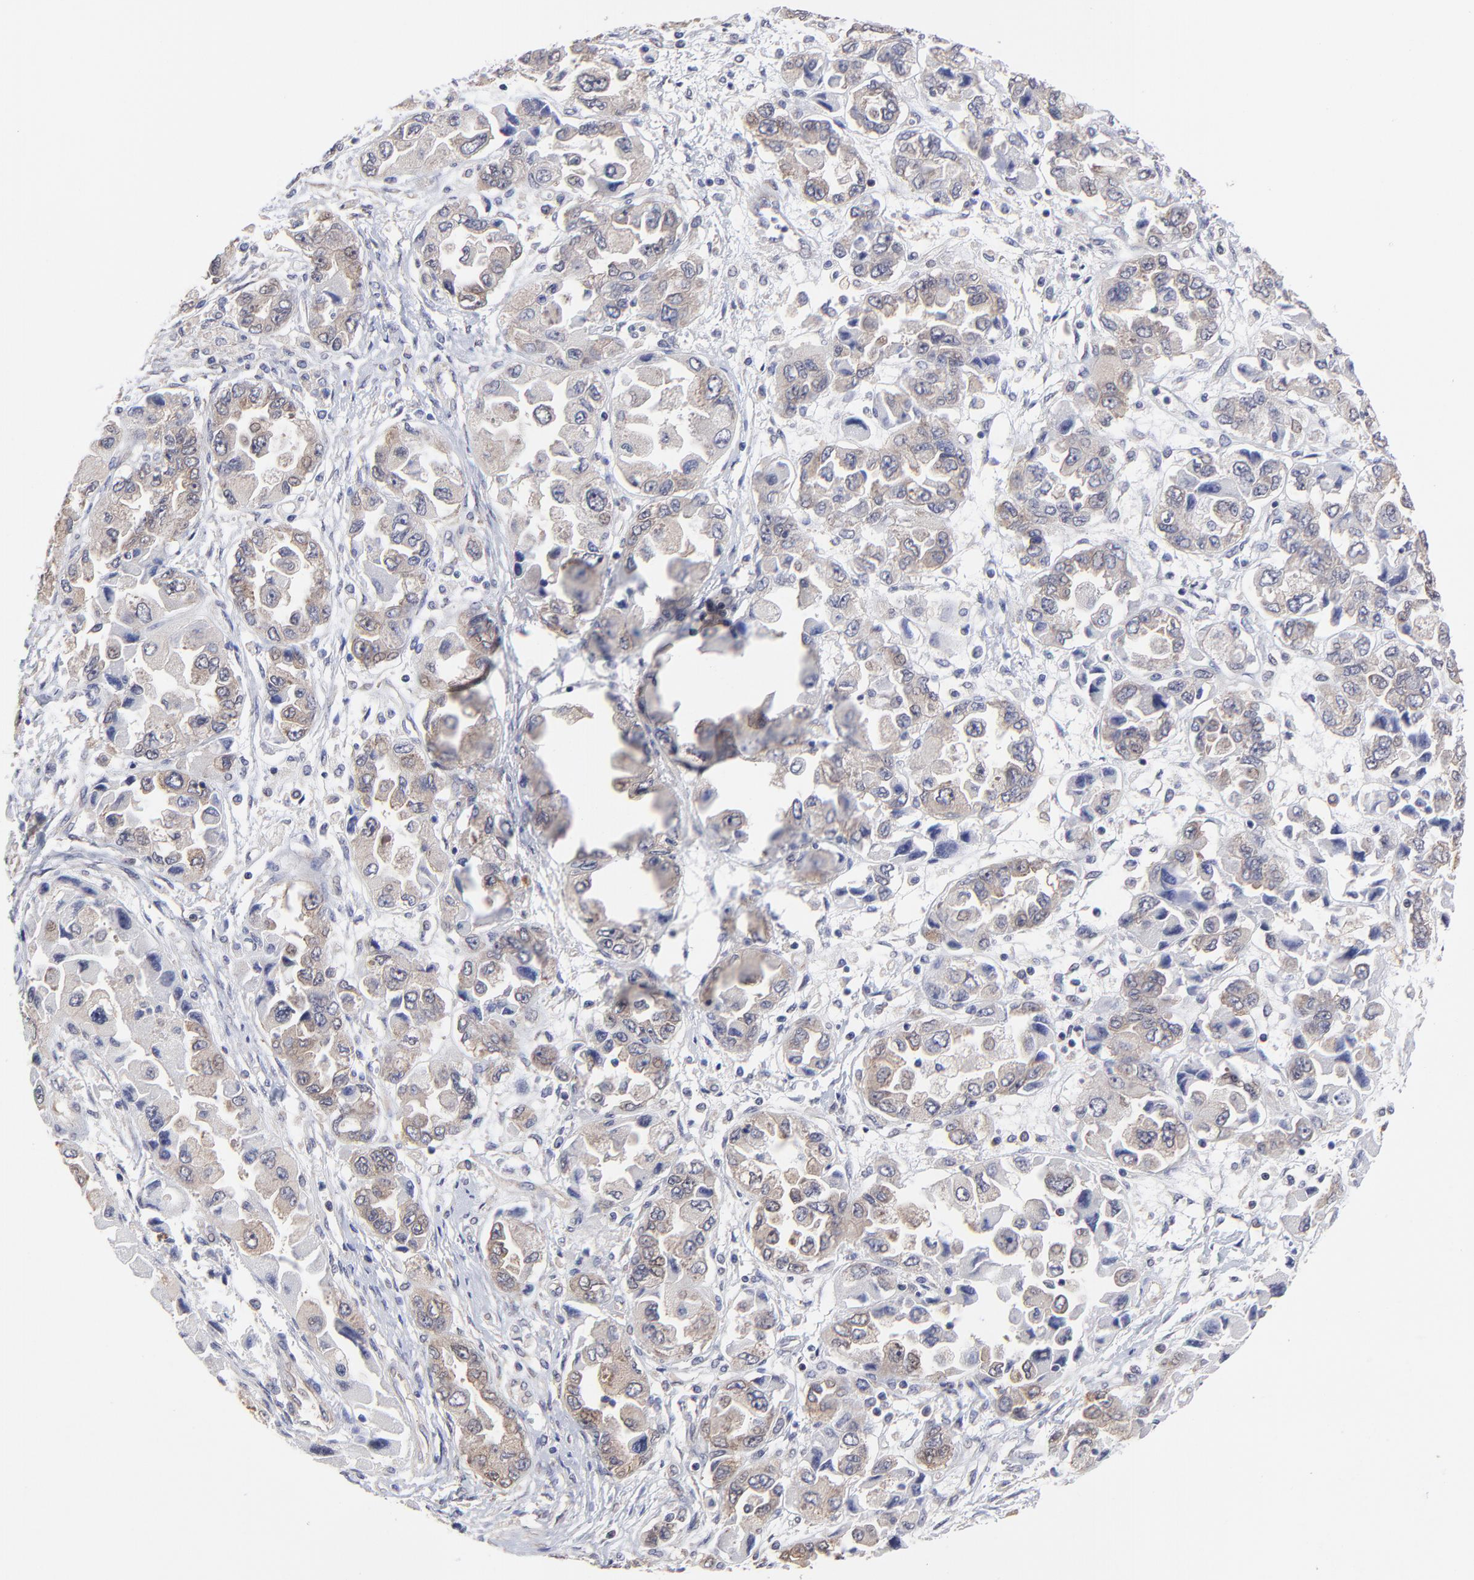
{"staining": {"intensity": "weak", "quantity": ">75%", "location": "cytoplasmic/membranous"}, "tissue": "ovarian cancer", "cell_type": "Tumor cells", "image_type": "cancer", "snomed": [{"axis": "morphology", "description": "Cystadenocarcinoma, serous, NOS"}, {"axis": "topography", "description": "Ovary"}], "caption": "A histopathology image of human ovarian cancer (serous cystadenocarcinoma) stained for a protein exhibits weak cytoplasmic/membranous brown staining in tumor cells. Ihc stains the protein of interest in brown and the nuclei are stained blue.", "gene": "GART", "patient": {"sex": "female", "age": 84}}